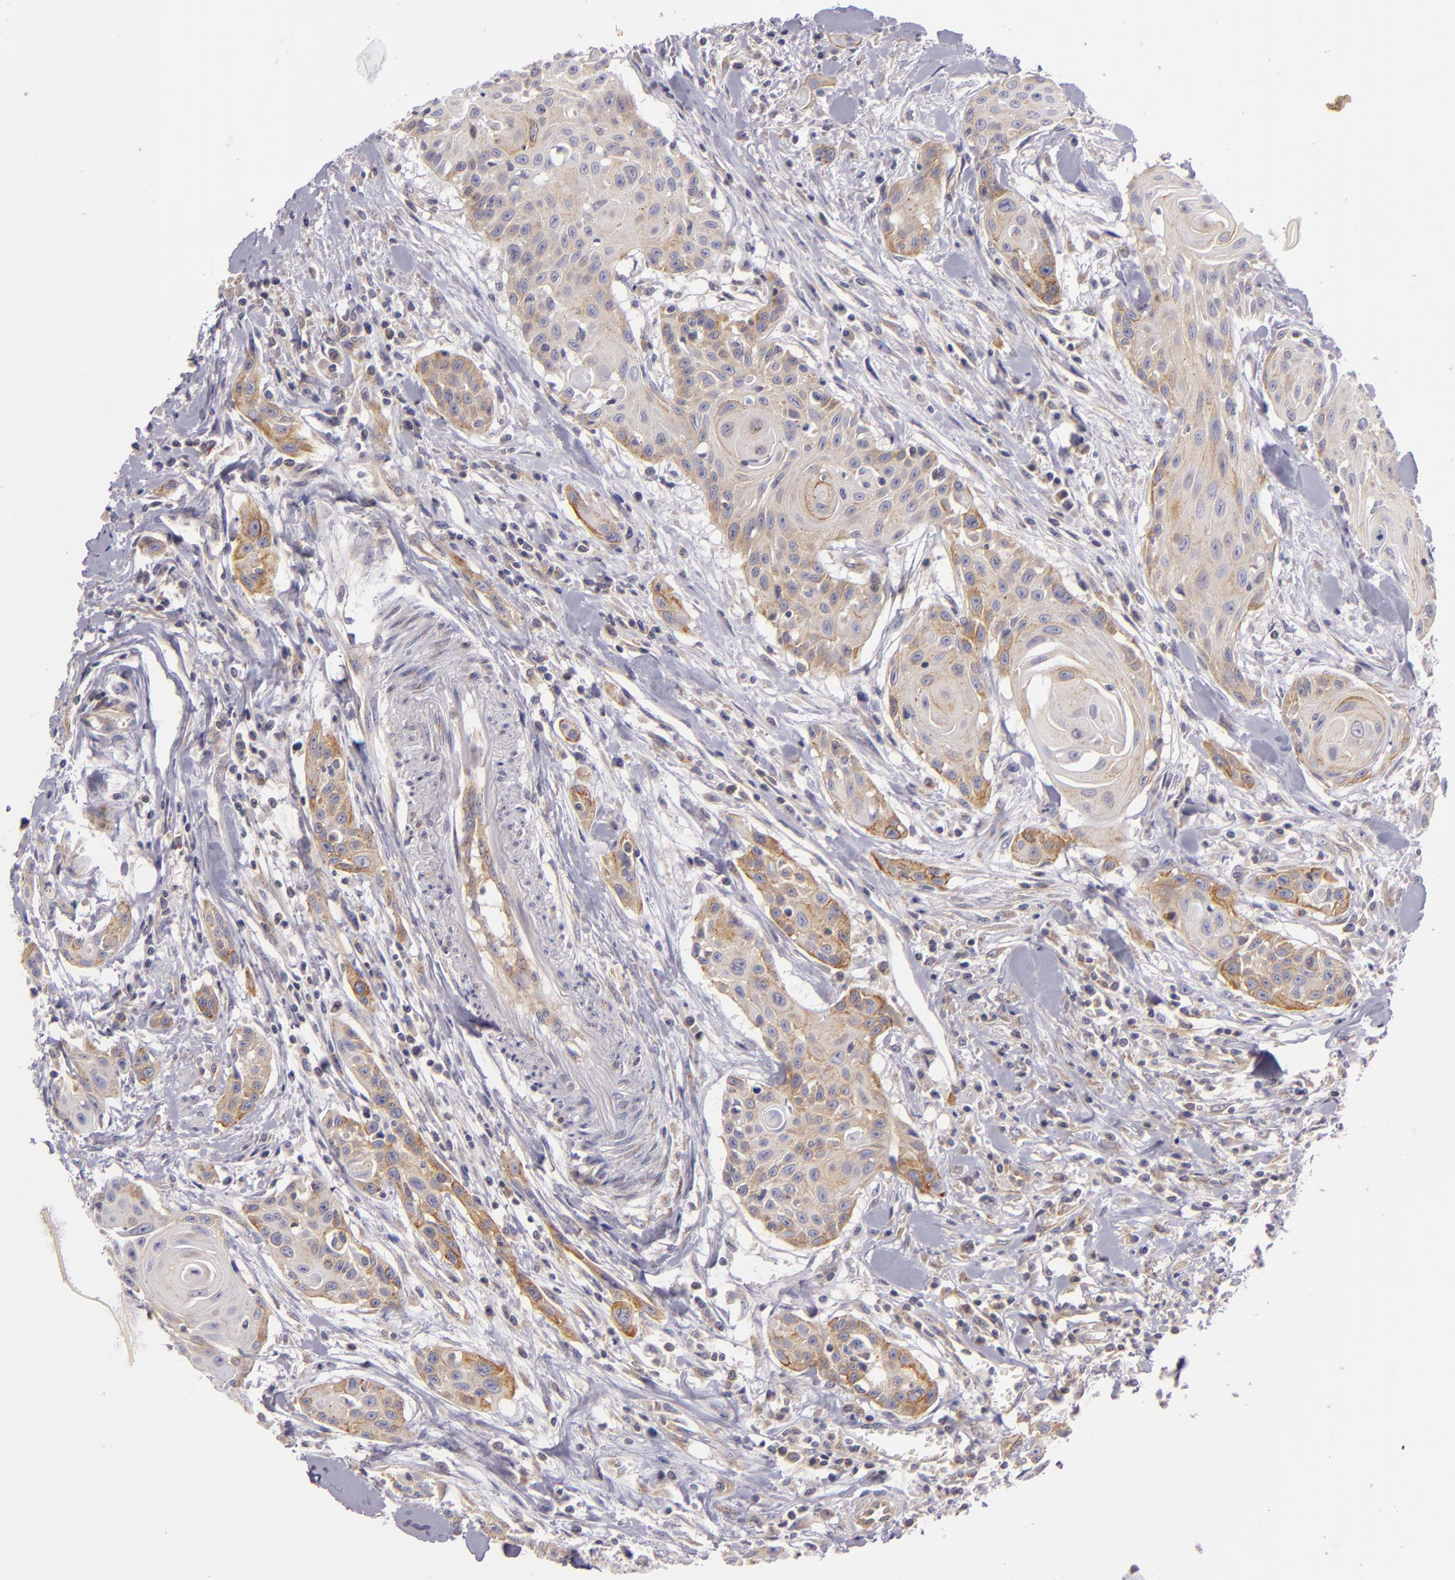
{"staining": {"intensity": "weak", "quantity": "25%-75%", "location": "cytoplasmic/membranous"}, "tissue": "head and neck cancer", "cell_type": "Tumor cells", "image_type": "cancer", "snomed": [{"axis": "morphology", "description": "Squamous cell carcinoma, NOS"}, {"axis": "morphology", "description": "Squamous cell carcinoma, metastatic, NOS"}, {"axis": "topography", "description": "Lymph node"}, {"axis": "topography", "description": "Salivary gland"}, {"axis": "topography", "description": "Head-Neck"}], "caption": "Protein expression analysis of human head and neck cancer reveals weak cytoplasmic/membranous expression in approximately 25%-75% of tumor cells.", "gene": "UPF3B", "patient": {"sex": "female", "age": 74}}